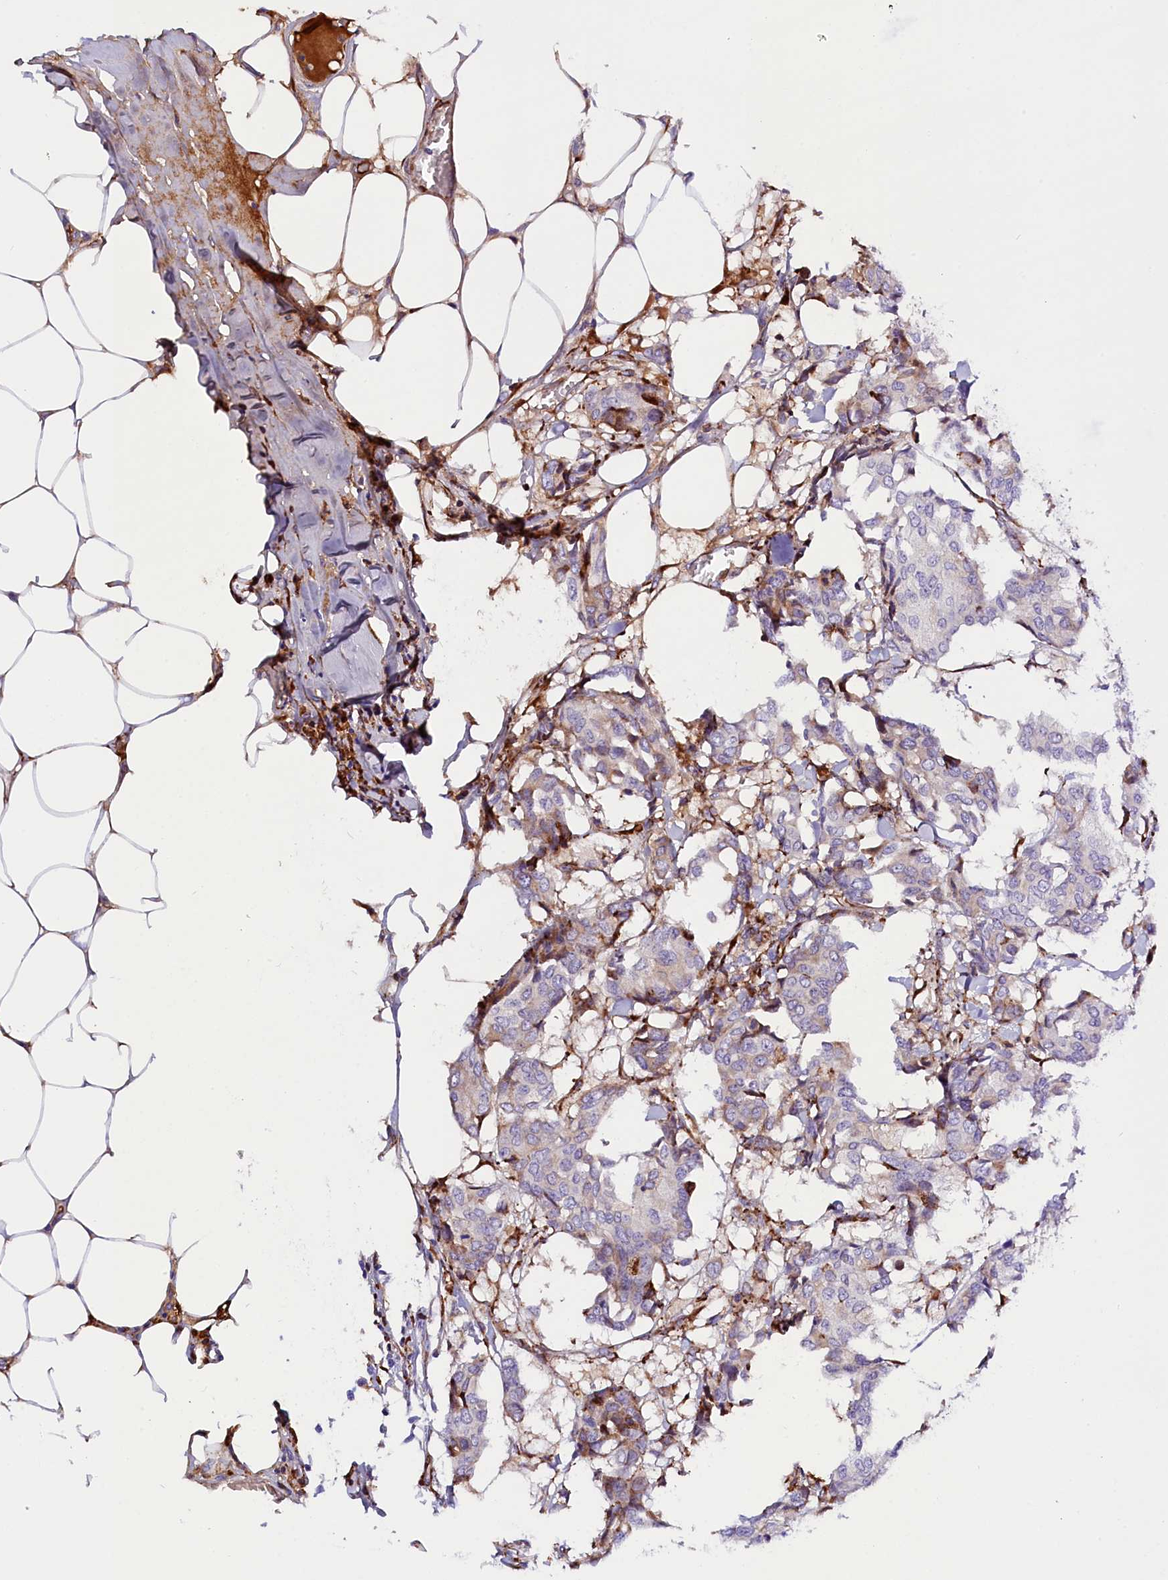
{"staining": {"intensity": "negative", "quantity": "none", "location": "none"}, "tissue": "breast cancer", "cell_type": "Tumor cells", "image_type": "cancer", "snomed": [{"axis": "morphology", "description": "Duct carcinoma"}, {"axis": "topography", "description": "Breast"}], "caption": "This is an immunohistochemistry photomicrograph of breast cancer (infiltrating ductal carcinoma). There is no positivity in tumor cells.", "gene": "CMTR2", "patient": {"sex": "female", "age": 75}}